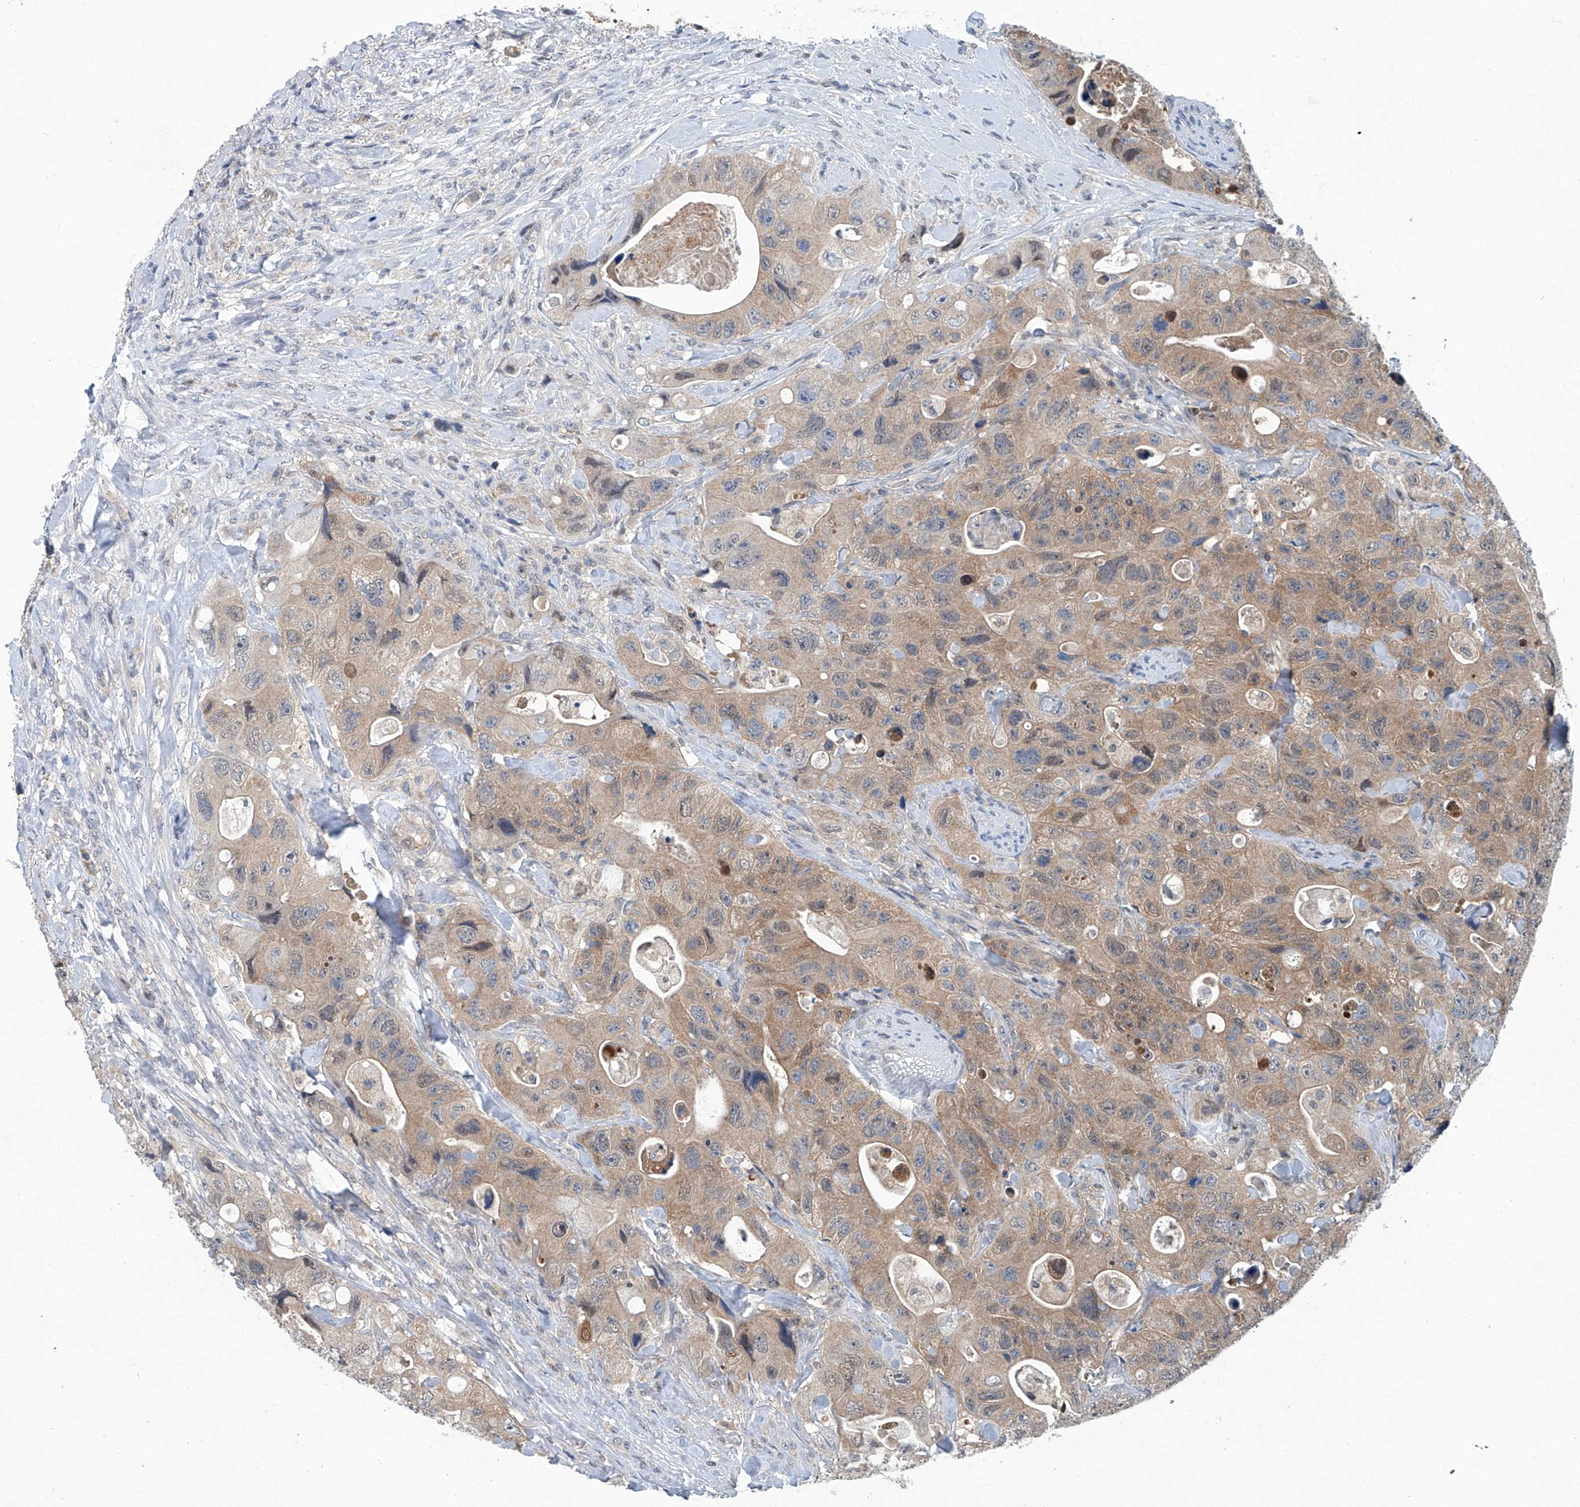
{"staining": {"intensity": "weak", "quantity": ">75%", "location": "cytoplasmic/membranous"}, "tissue": "colorectal cancer", "cell_type": "Tumor cells", "image_type": "cancer", "snomed": [{"axis": "morphology", "description": "Adenocarcinoma, NOS"}, {"axis": "topography", "description": "Colon"}], "caption": "Immunohistochemical staining of colorectal adenocarcinoma reveals low levels of weak cytoplasmic/membranous positivity in approximately >75% of tumor cells.", "gene": "CLK1", "patient": {"sex": "female", "age": 46}}